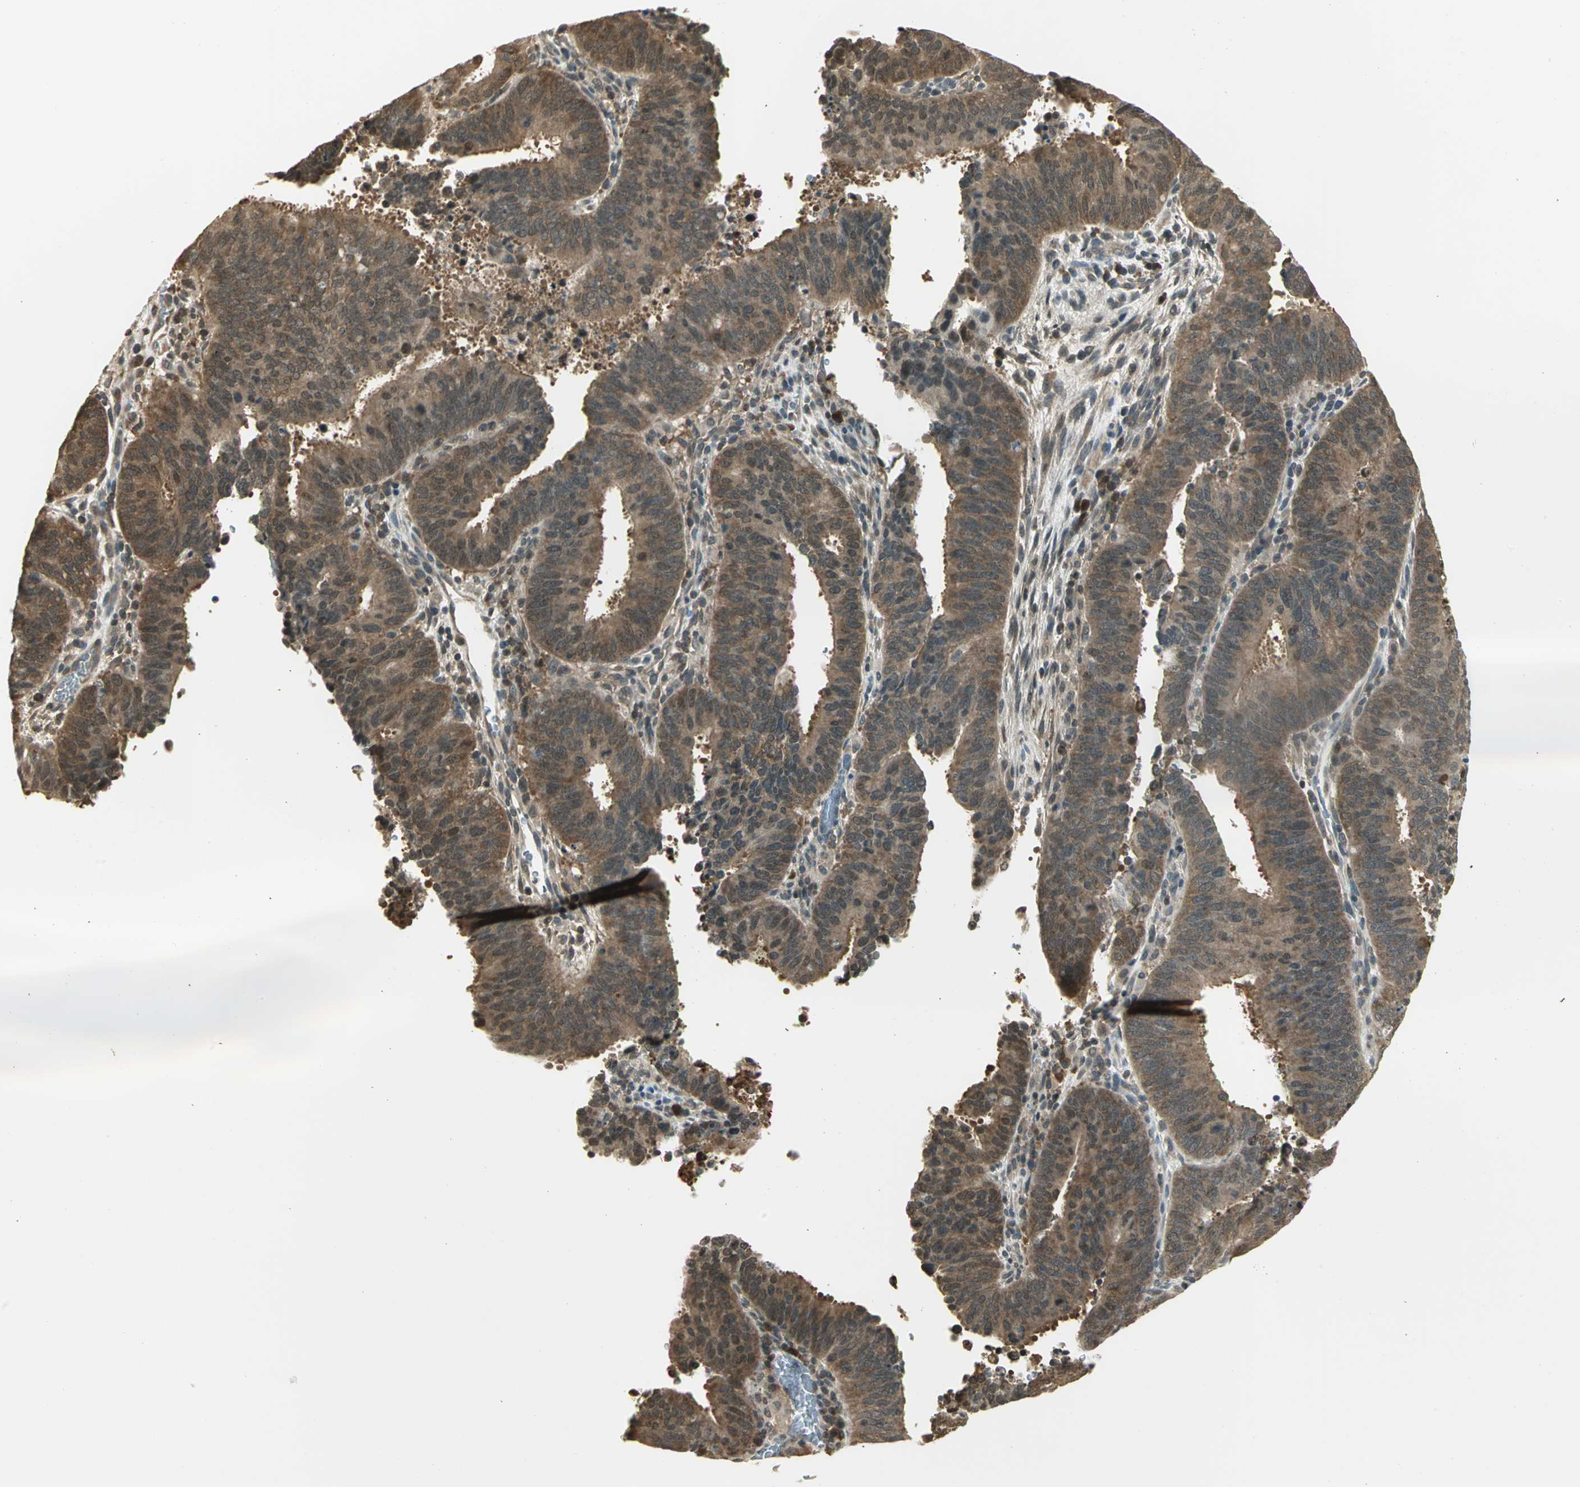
{"staining": {"intensity": "moderate", "quantity": ">75%", "location": "cytoplasmic/membranous"}, "tissue": "cervical cancer", "cell_type": "Tumor cells", "image_type": "cancer", "snomed": [{"axis": "morphology", "description": "Adenocarcinoma, NOS"}, {"axis": "topography", "description": "Cervix"}], "caption": "Immunohistochemical staining of adenocarcinoma (cervical) displays moderate cytoplasmic/membranous protein staining in approximately >75% of tumor cells.", "gene": "CDC34", "patient": {"sex": "female", "age": 44}}